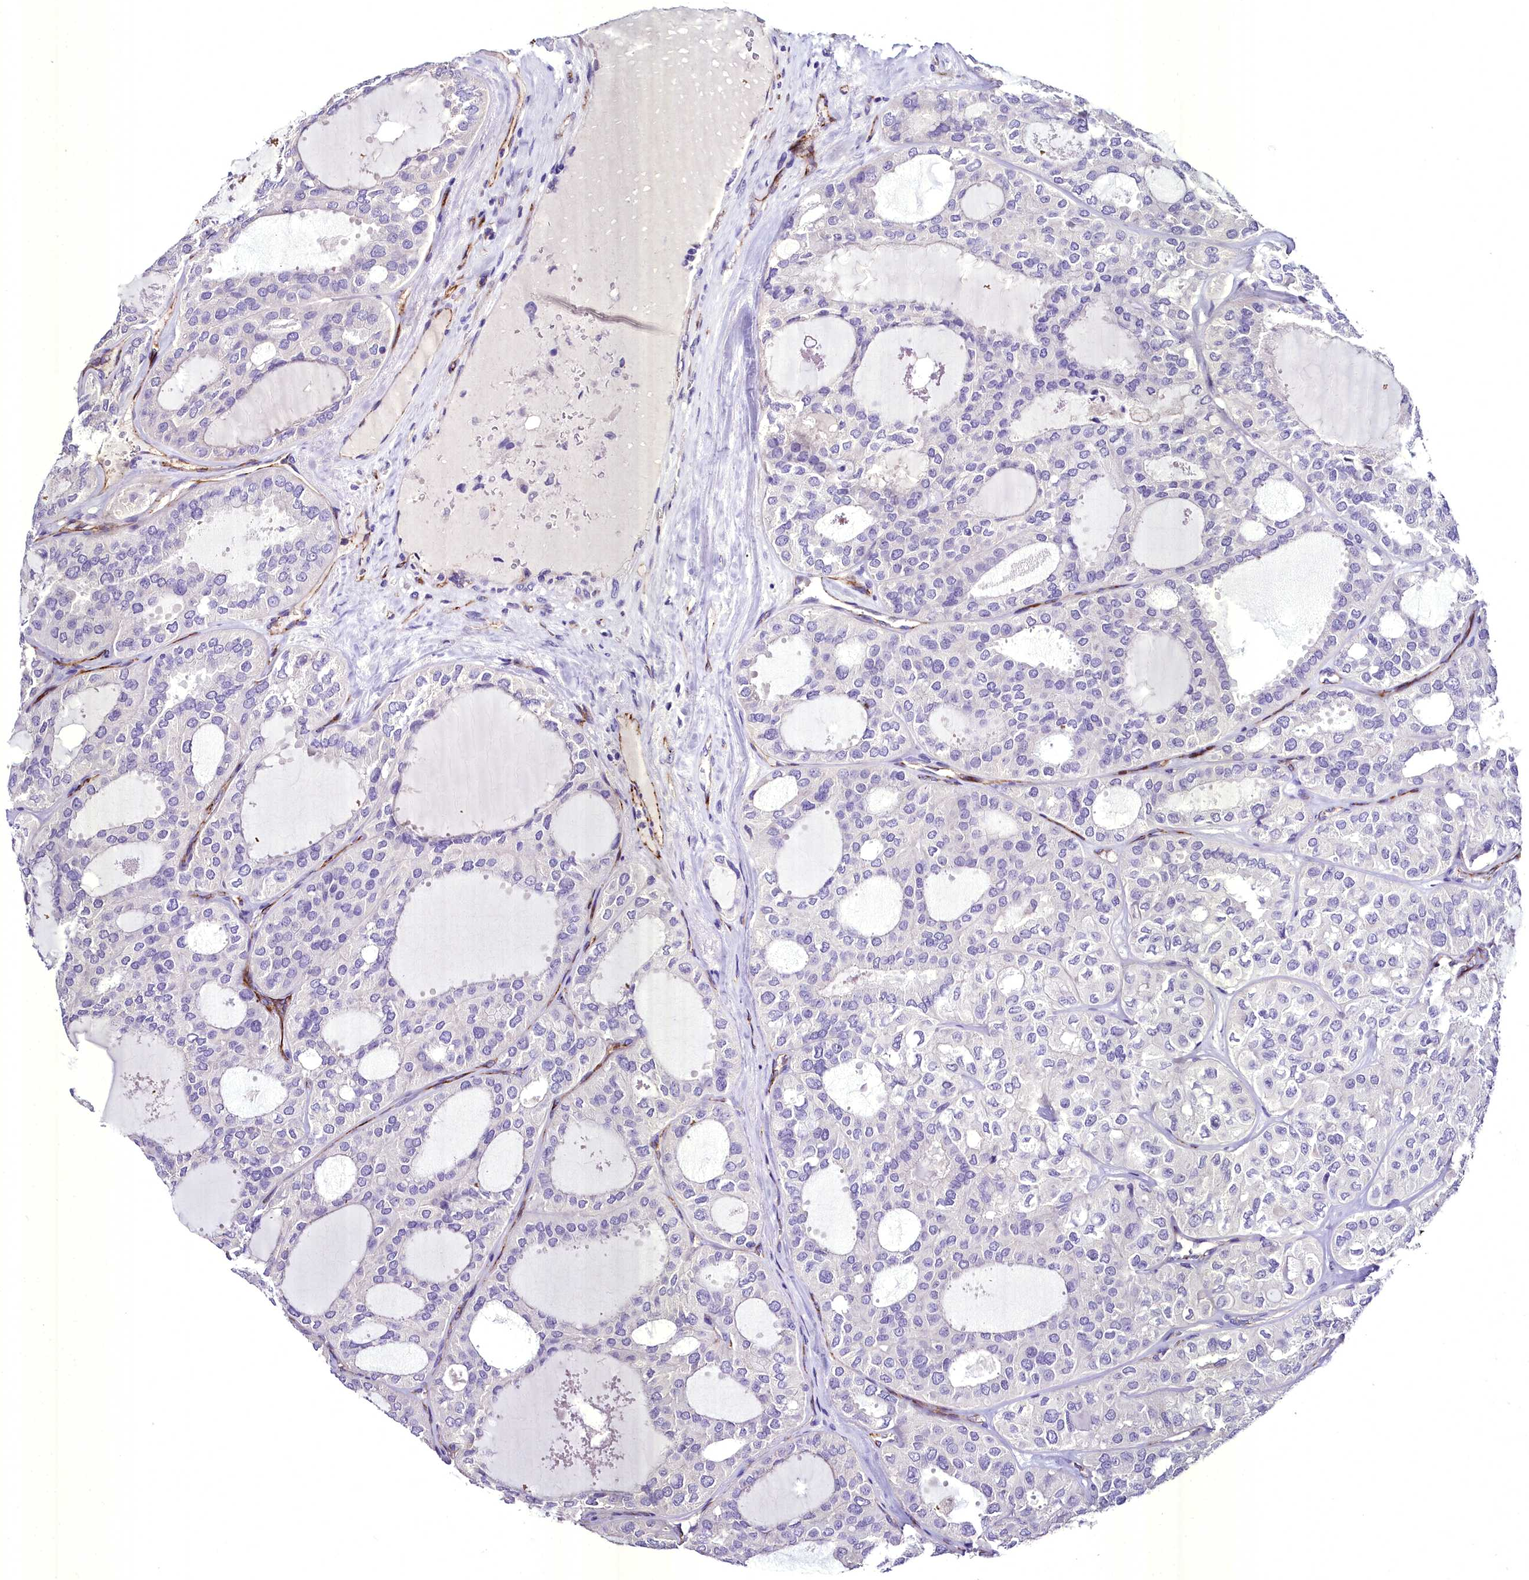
{"staining": {"intensity": "negative", "quantity": "none", "location": "none"}, "tissue": "thyroid cancer", "cell_type": "Tumor cells", "image_type": "cancer", "snomed": [{"axis": "morphology", "description": "Follicular adenoma carcinoma, NOS"}, {"axis": "topography", "description": "Thyroid gland"}], "caption": "An immunohistochemistry image of follicular adenoma carcinoma (thyroid) is shown. There is no staining in tumor cells of follicular adenoma carcinoma (thyroid).", "gene": "MS4A18", "patient": {"sex": "male", "age": 75}}